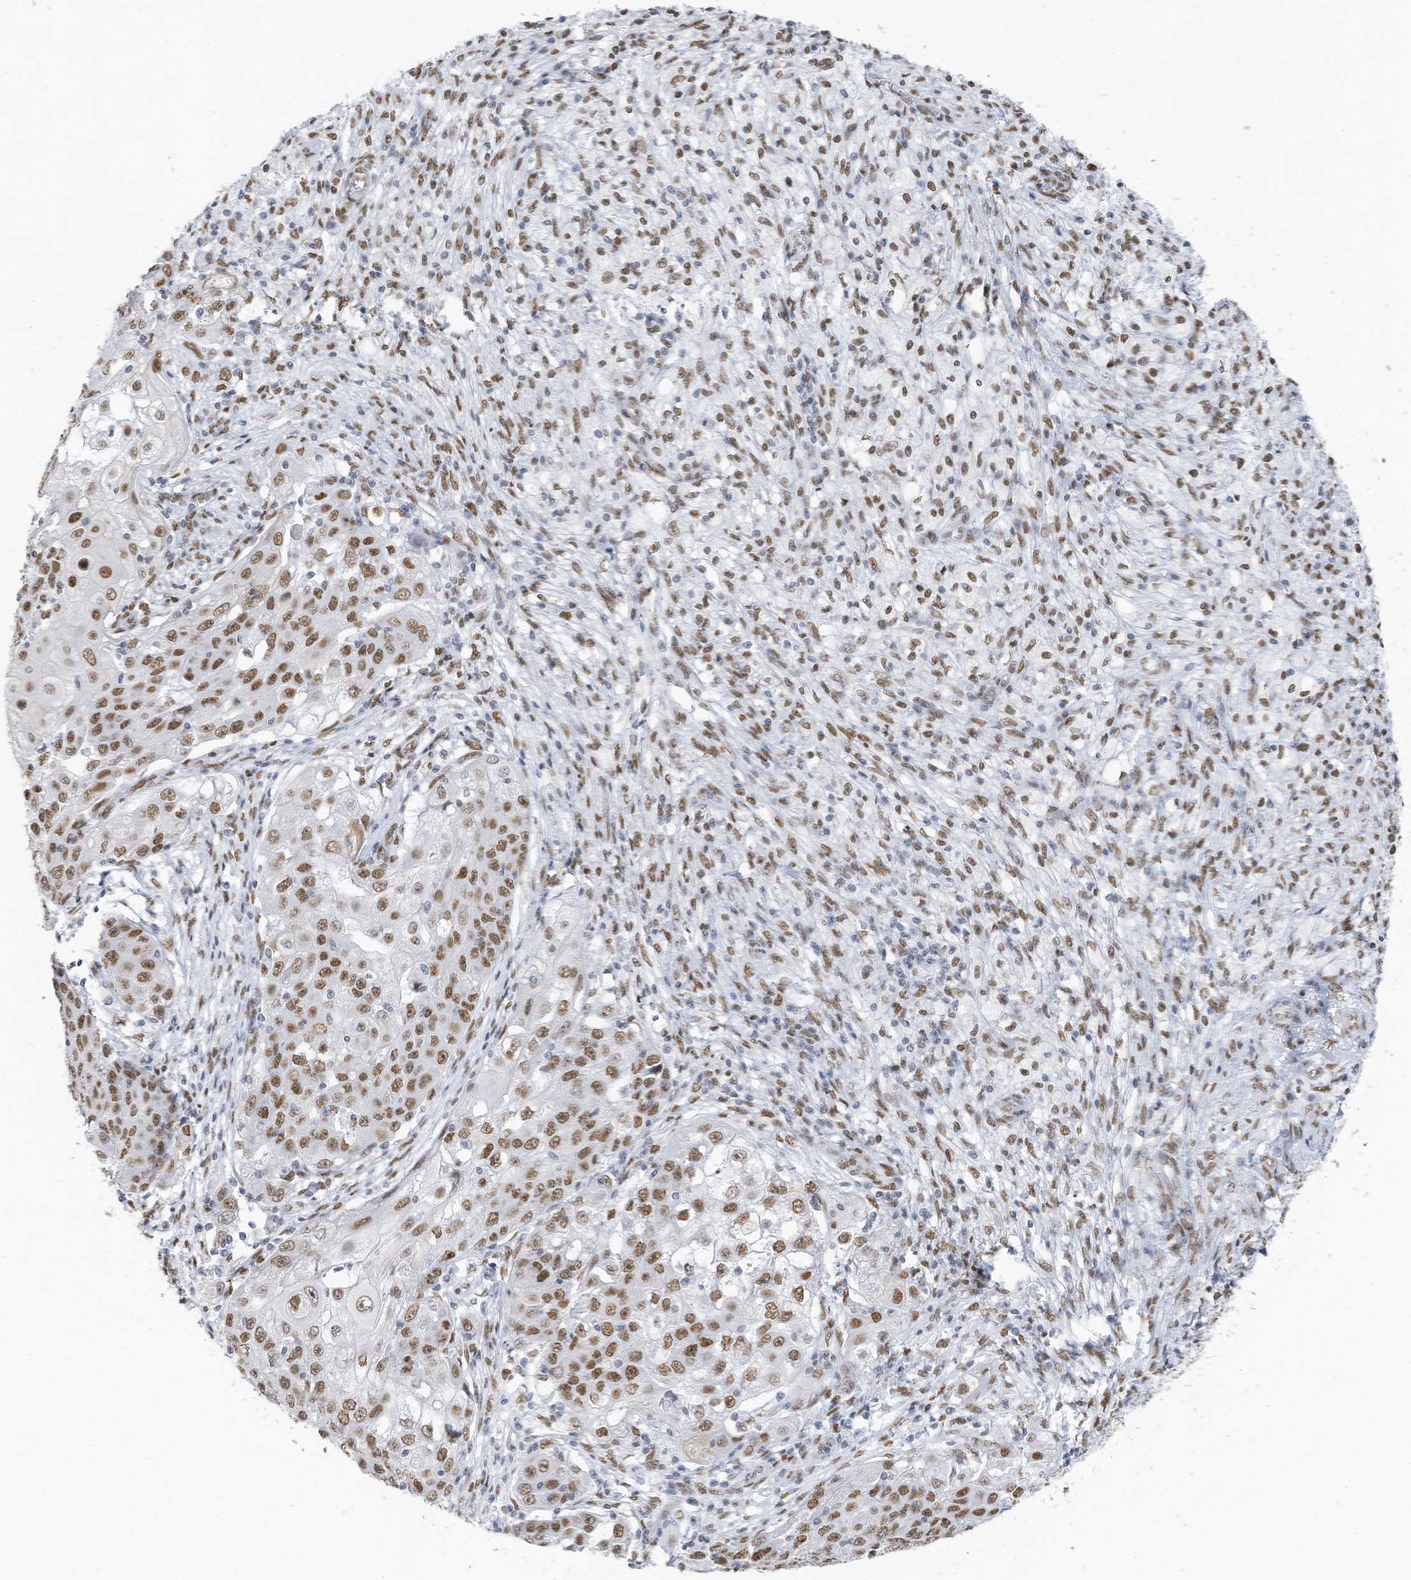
{"staining": {"intensity": "moderate", "quantity": ">75%", "location": "nuclear"}, "tissue": "ovarian cancer", "cell_type": "Tumor cells", "image_type": "cancer", "snomed": [{"axis": "morphology", "description": "Carcinoma, endometroid"}, {"axis": "topography", "description": "Ovary"}], "caption": "DAB (3,3'-diaminobenzidine) immunohistochemical staining of human ovarian cancer reveals moderate nuclear protein staining in approximately >75% of tumor cells.", "gene": "KHSRP", "patient": {"sex": "female", "age": 42}}